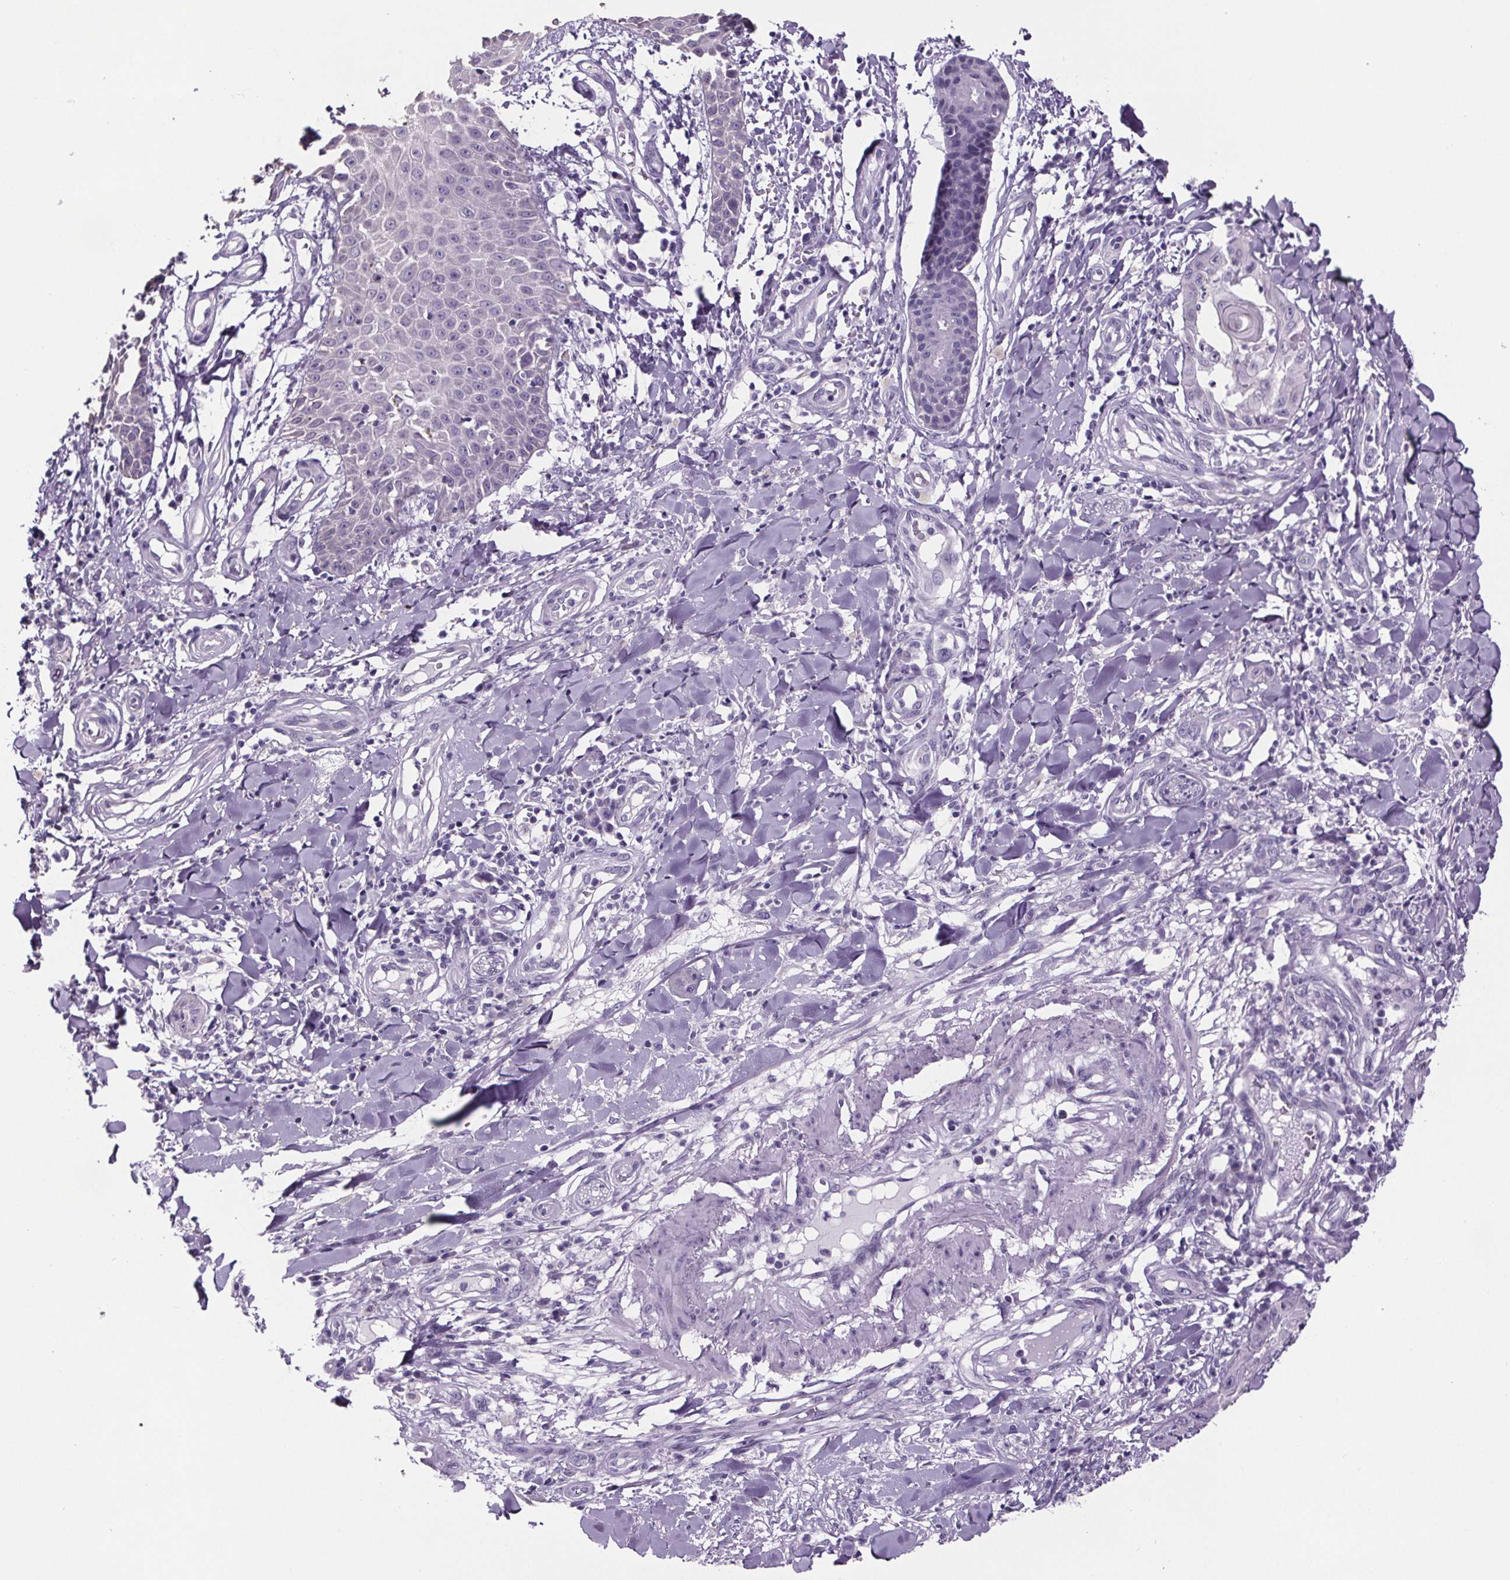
{"staining": {"intensity": "negative", "quantity": "none", "location": "none"}, "tissue": "skin cancer", "cell_type": "Tumor cells", "image_type": "cancer", "snomed": [{"axis": "morphology", "description": "Squamous cell carcinoma, NOS"}, {"axis": "topography", "description": "Skin"}], "caption": "Protein analysis of skin cancer (squamous cell carcinoma) exhibits no significant positivity in tumor cells.", "gene": "CUBN", "patient": {"sex": "male", "age": 70}}